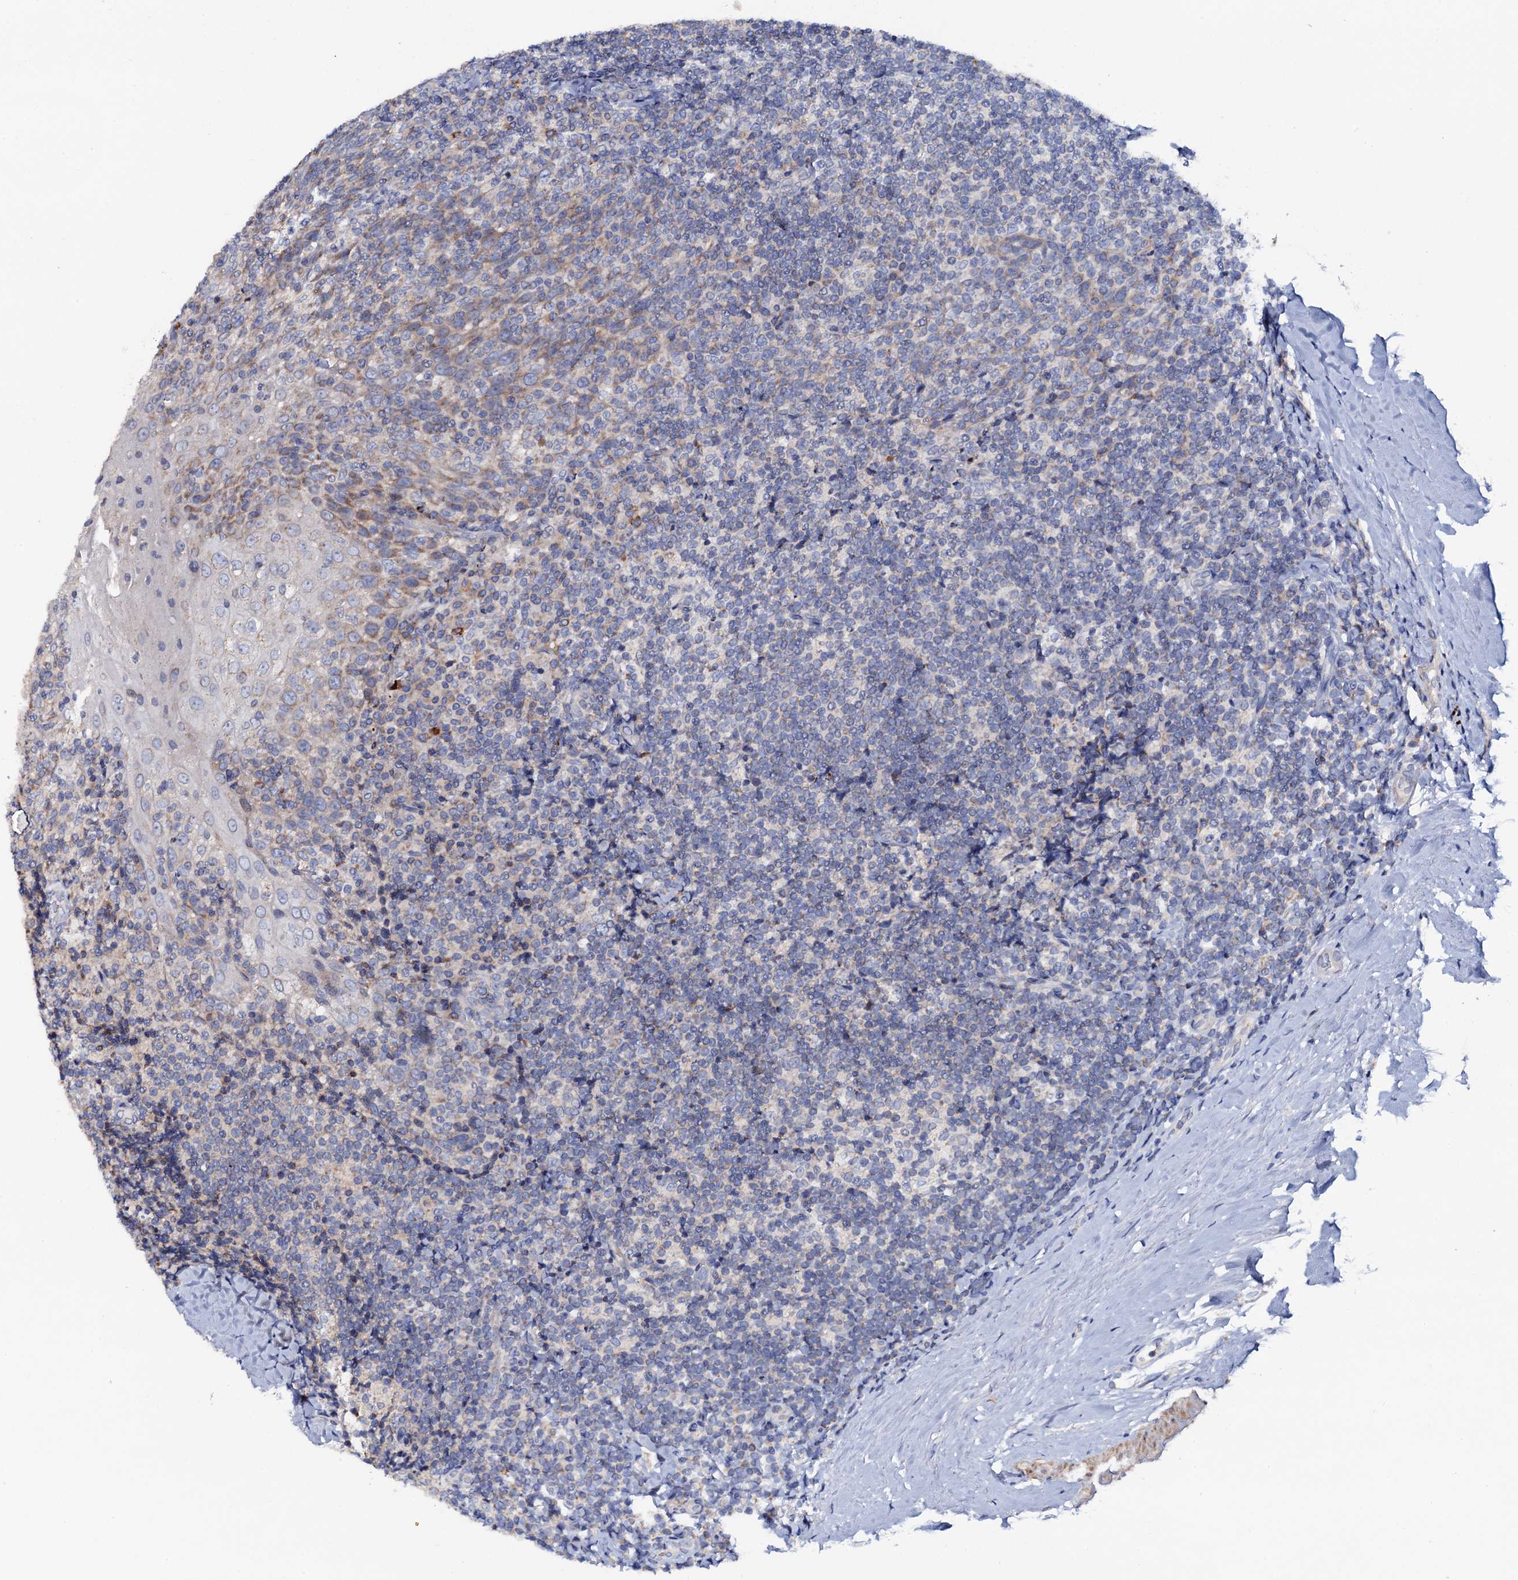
{"staining": {"intensity": "weak", "quantity": "<25%", "location": "cytoplasmic/membranous"}, "tissue": "tonsil", "cell_type": "Germinal center cells", "image_type": "normal", "snomed": [{"axis": "morphology", "description": "Normal tissue, NOS"}, {"axis": "topography", "description": "Tonsil"}], "caption": "Histopathology image shows no significant protein expression in germinal center cells of unremarkable tonsil.", "gene": "MRPL48", "patient": {"sex": "male", "age": 37}}